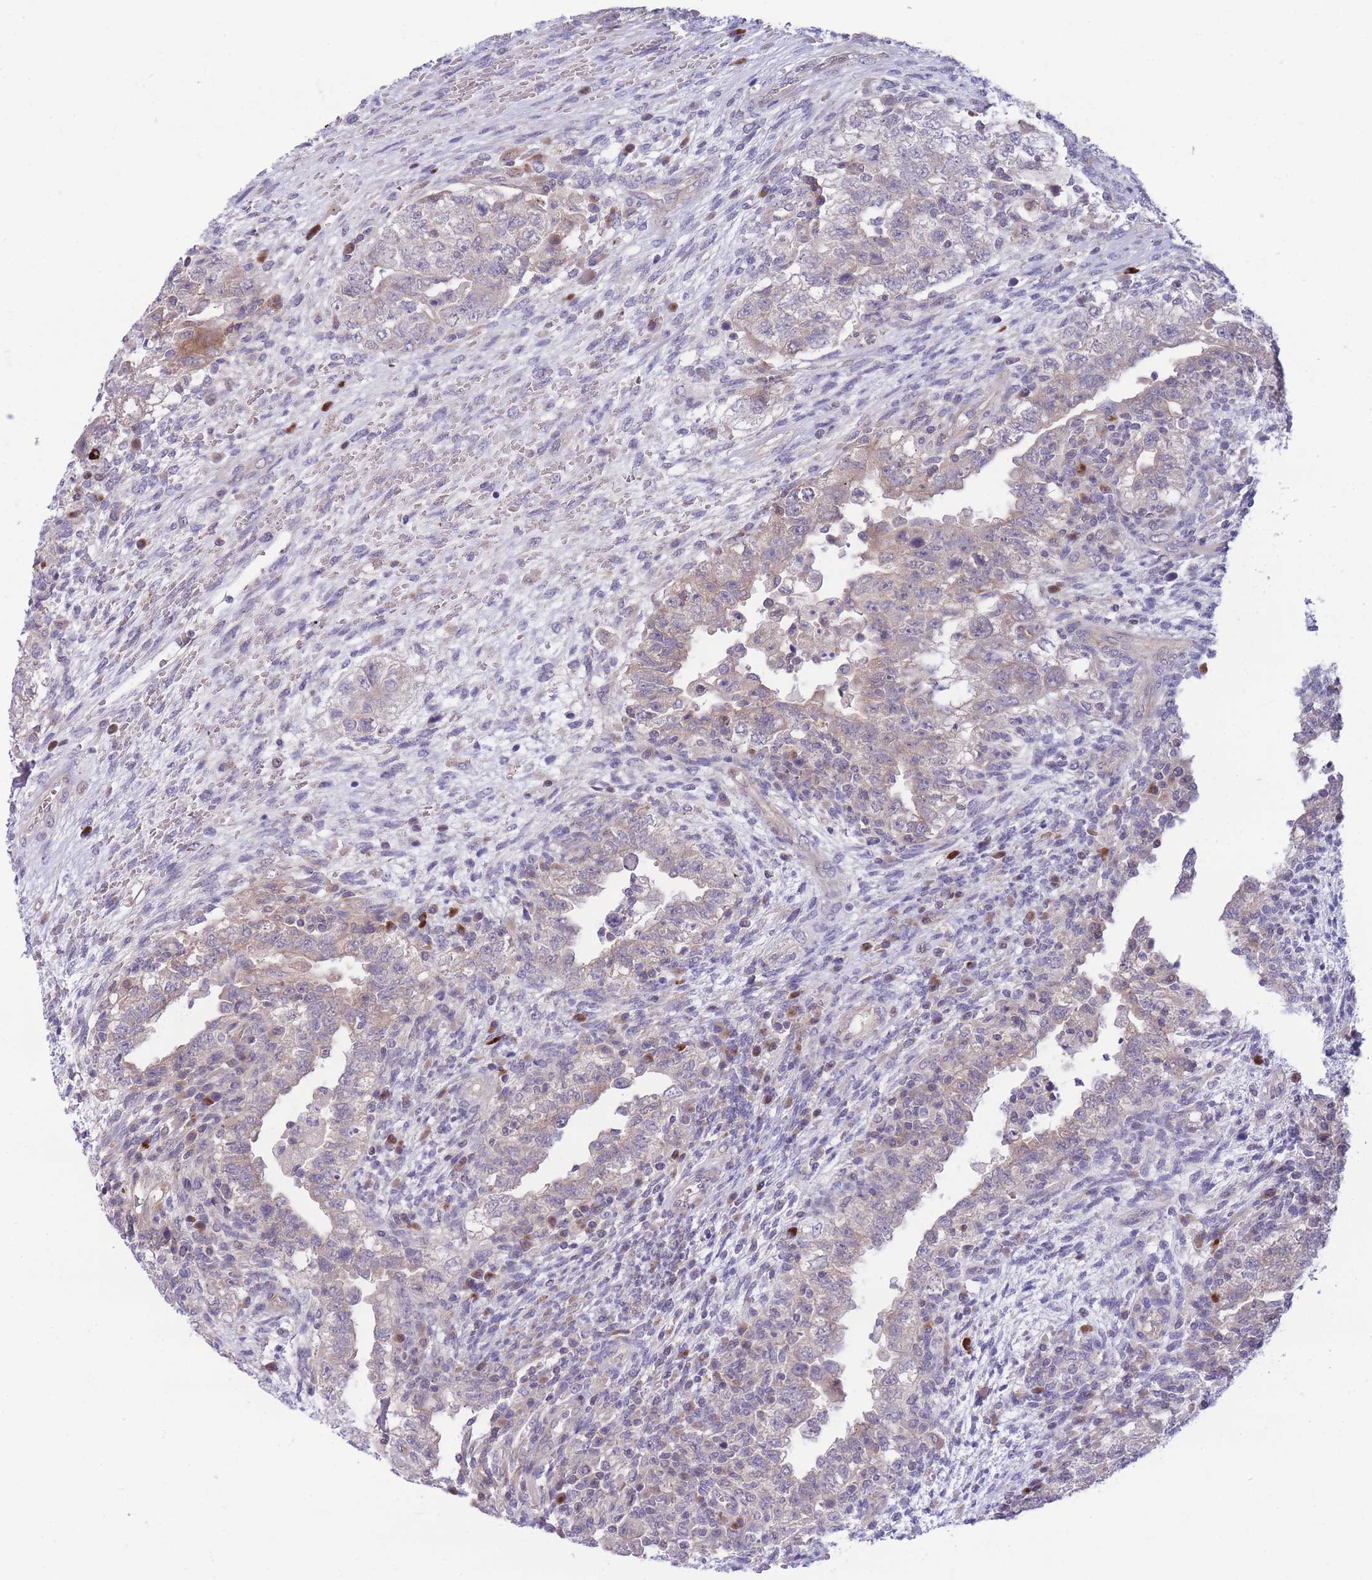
{"staining": {"intensity": "weak", "quantity": "25%-75%", "location": "cytoplasmic/membranous"}, "tissue": "testis cancer", "cell_type": "Tumor cells", "image_type": "cancer", "snomed": [{"axis": "morphology", "description": "Carcinoma, Embryonal, NOS"}, {"axis": "topography", "description": "Testis"}], "caption": "Immunohistochemistry (IHC) image of neoplastic tissue: embryonal carcinoma (testis) stained using IHC exhibits low levels of weak protein expression localized specifically in the cytoplasmic/membranous of tumor cells, appearing as a cytoplasmic/membranous brown color.", "gene": "CDC25B", "patient": {"sex": "male", "age": 26}}